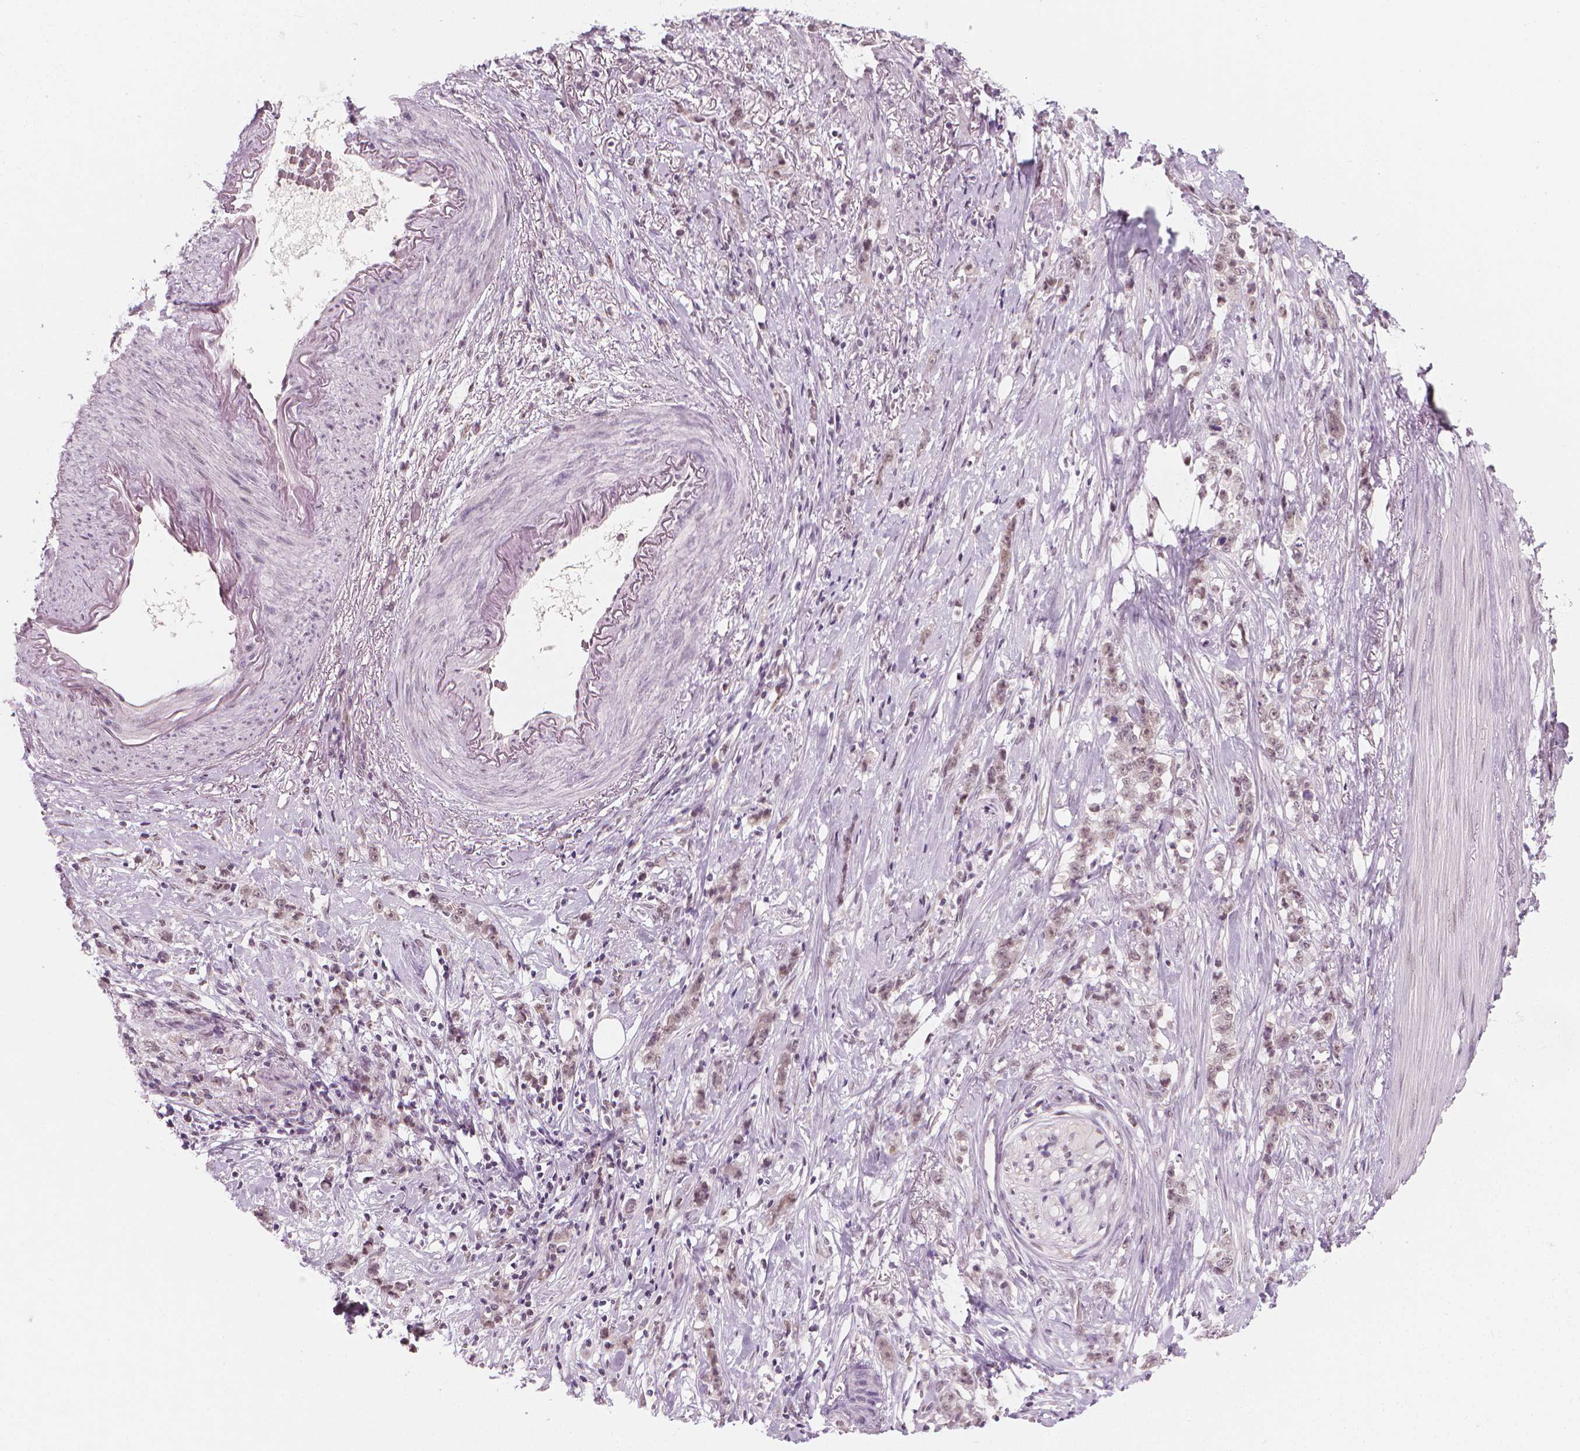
{"staining": {"intensity": "weak", "quantity": "25%-75%", "location": "nuclear"}, "tissue": "stomach cancer", "cell_type": "Tumor cells", "image_type": "cancer", "snomed": [{"axis": "morphology", "description": "Adenocarcinoma, NOS"}, {"axis": "topography", "description": "Stomach, lower"}], "caption": "Immunohistochemical staining of human stomach adenocarcinoma shows weak nuclear protein expression in approximately 25%-75% of tumor cells.", "gene": "CDKN1C", "patient": {"sex": "male", "age": 88}}